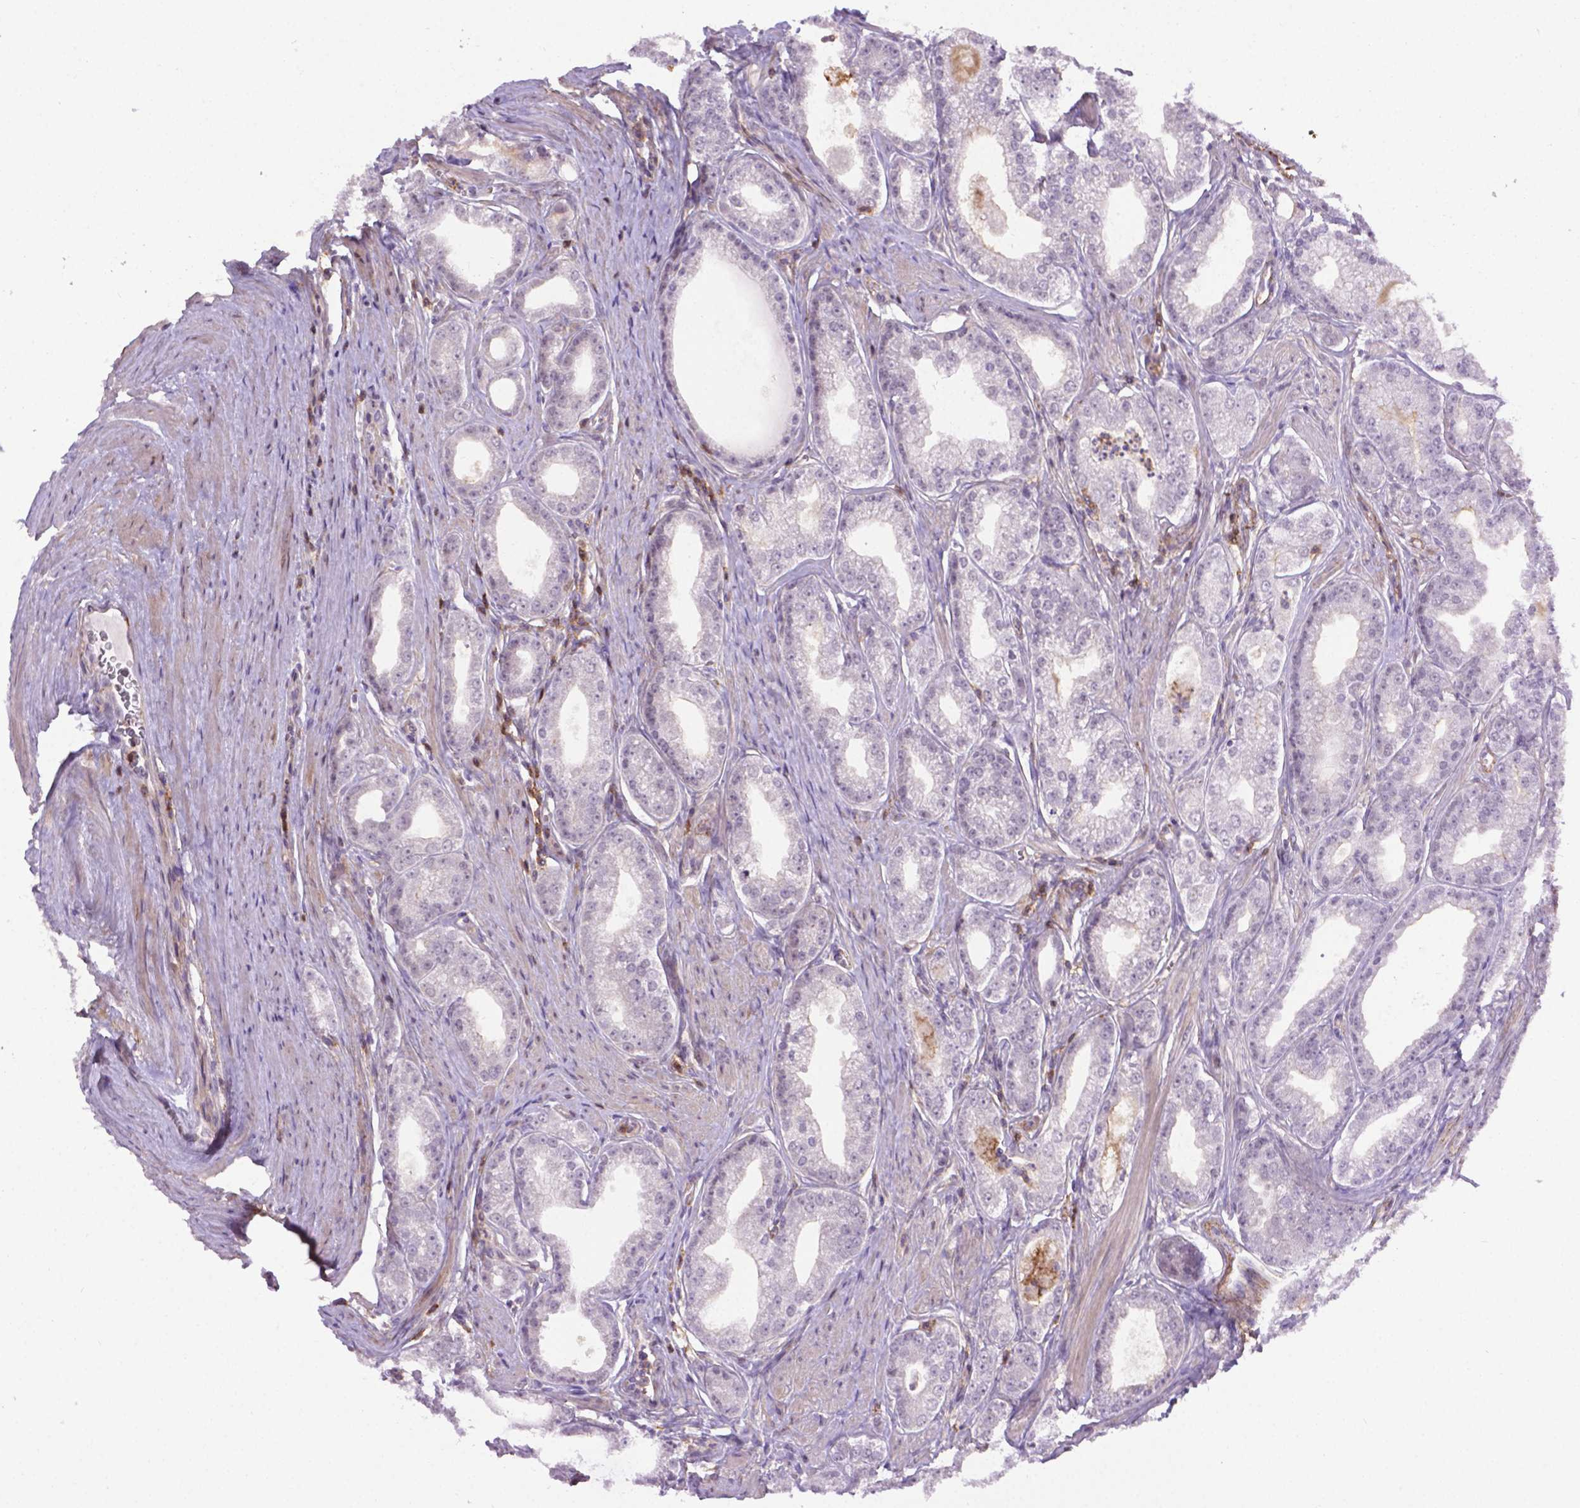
{"staining": {"intensity": "negative", "quantity": "none", "location": "none"}, "tissue": "prostate cancer", "cell_type": "Tumor cells", "image_type": "cancer", "snomed": [{"axis": "morphology", "description": "Adenocarcinoma, NOS"}, {"axis": "topography", "description": "Prostate"}], "caption": "Prostate cancer was stained to show a protein in brown. There is no significant expression in tumor cells.", "gene": "ACAD10", "patient": {"sex": "male", "age": 71}}